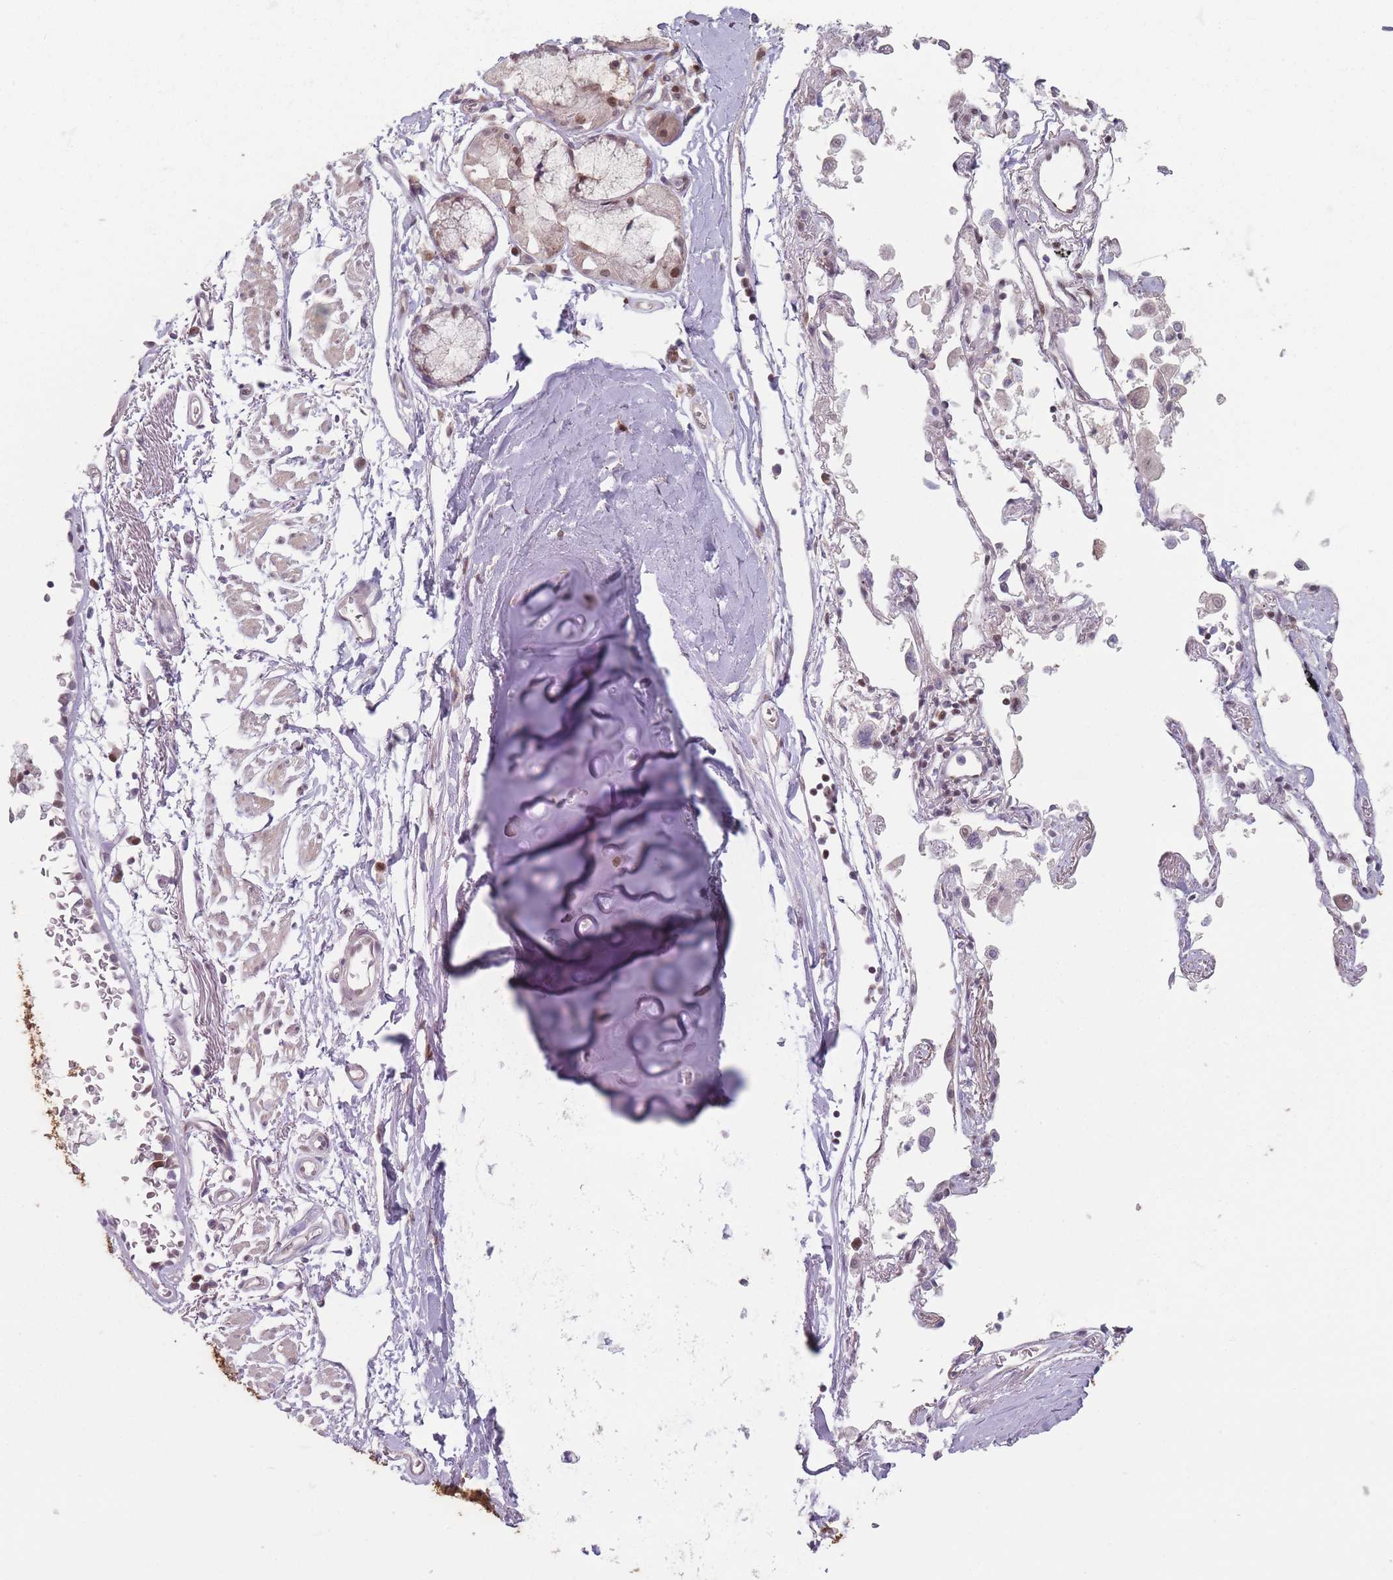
{"staining": {"intensity": "negative", "quantity": "none", "location": "none"}, "tissue": "adipose tissue", "cell_type": "Adipocytes", "image_type": "normal", "snomed": [{"axis": "morphology", "description": "Normal tissue, NOS"}, {"axis": "topography", "description": "Cartilage tissue"}], "caption": "Adipocytes are negative for protein expression in normal human adipose tissue. Nuclei are stained in blue.", "gene": "SH3BGRL2", "patient": {"sex": "male", "age": 73}}